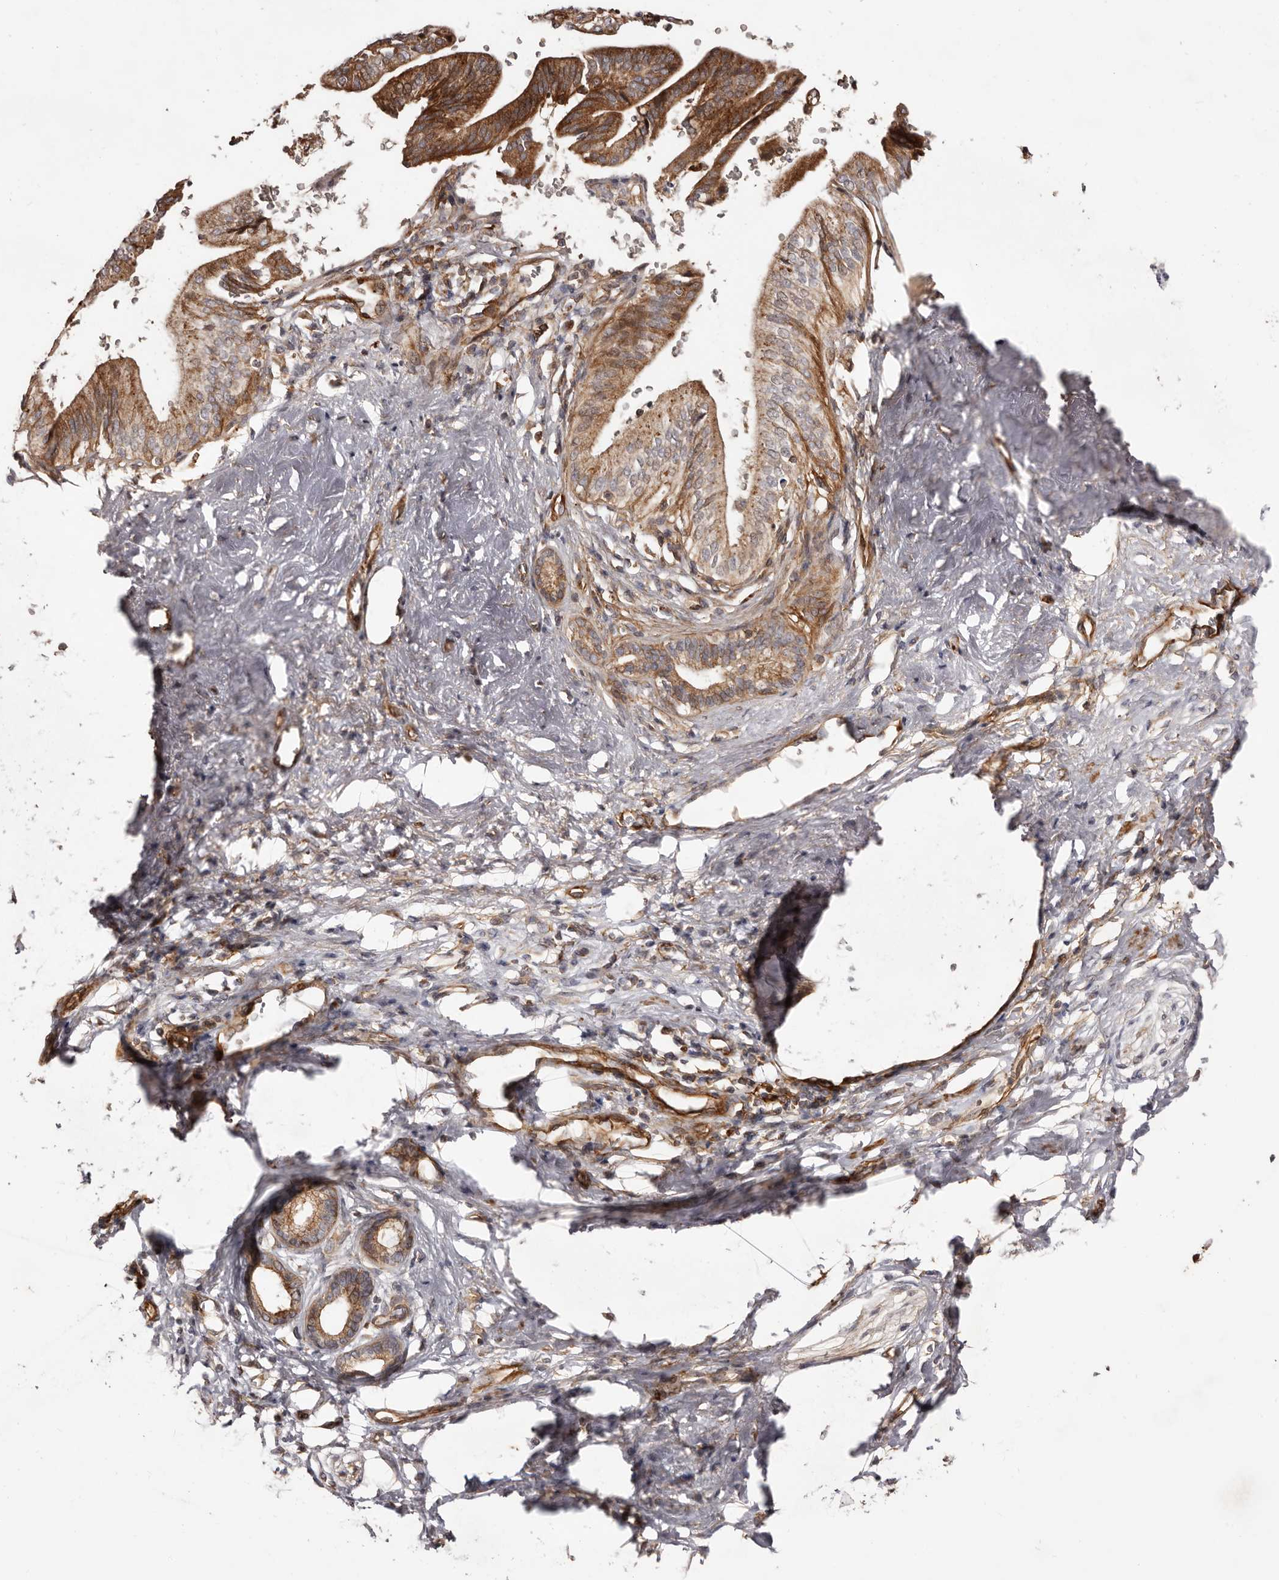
{"staining": {"intensity": "strong", "quantity": "25%-75%", "location": "cytoplasmic/membranous"}, "tissue": "pancreatic cancer", "cell_type": "Tumor cells", "image_type": "cancer", "snomed": [{"axis": "morphology", "description": "Adenocarcinoma, NOS"}, {"axis": "topography", "description": "Pancreas"}], "caption": "Protein expression analysis of human pancreatic cancer (adenocarcinoma) reveals strong cytoplasmic/membranous expression in approximately 25%-75% of tumor cells.", "gene": "GTPBP1", "patient": {"sex": "female", "age": 72}}